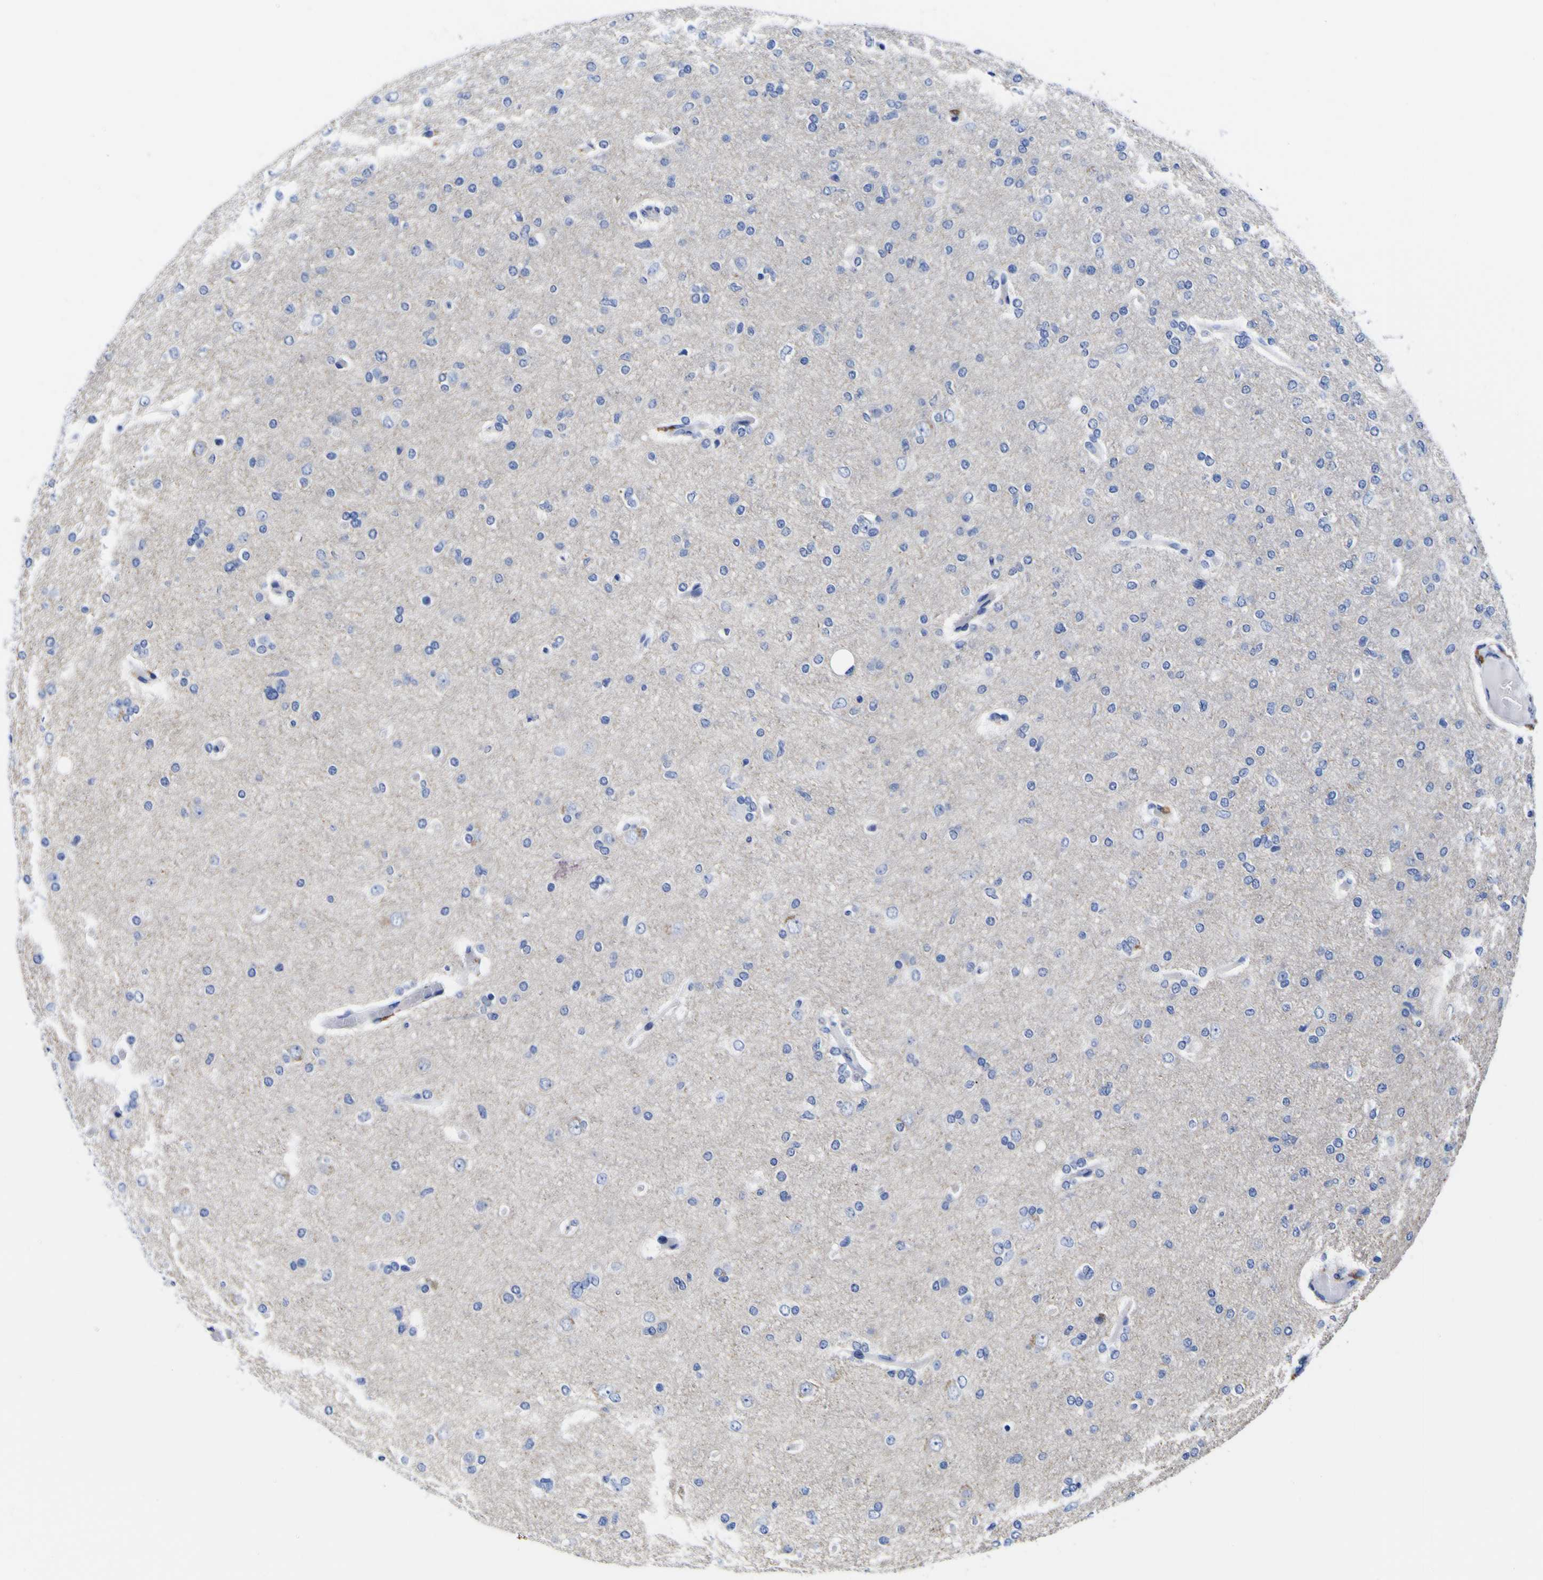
{"staining": {"intensity": "negative", "quantity": "none", "location": "none"}, "tissue": "glioma", "cell_type": "Tumor cells", "image_type": "cancer", "snomed": [{"axis": "morphology", "description": "Glioma, malignant, High grade"}, {"axis": "topography", "description": "Cerebral cortex"}], "caption": "A micrograph of high-grade glioma (malignant) stained for a protein reveals no brown staining in tumor cells.", "gene": "HLA-DQA1", "patient": {"sex": "female", "age": 36}}